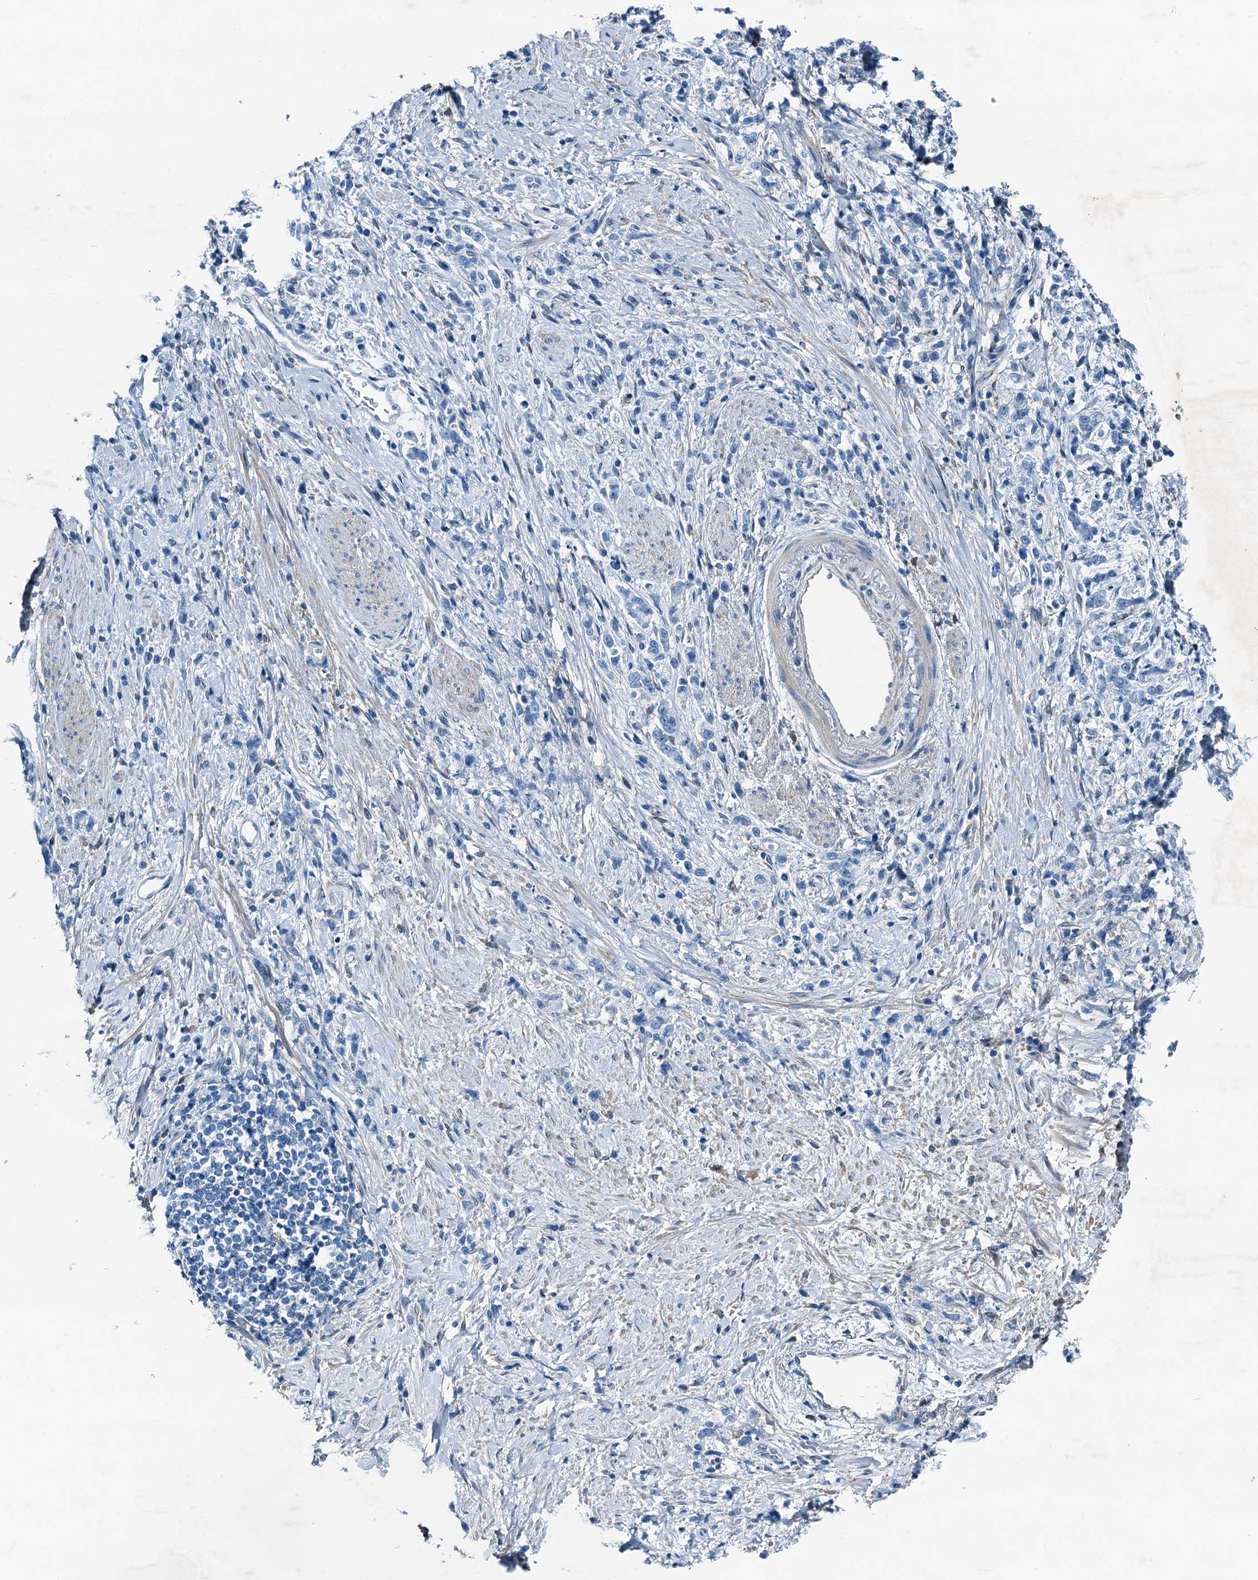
{"staining": {"intensity": "negative", "quantity": "none", "location": "none"}, "tissue": "stomach cancer", "cell_type": "Tumor cells", "image_type": "cancer", "snomed": [{"axis": "morphology", "description": "Adenocarcinoma, NOS"}, {"axis": "topography", "description": "Stomach"}], "caption": "A histopathology image of stomach cancer (adenocarcinoma) stained for a protein displays no brown staining in tumor cells.", "gene": "RAB3IL1", "patient": {"sex": "female", "age": 60}}